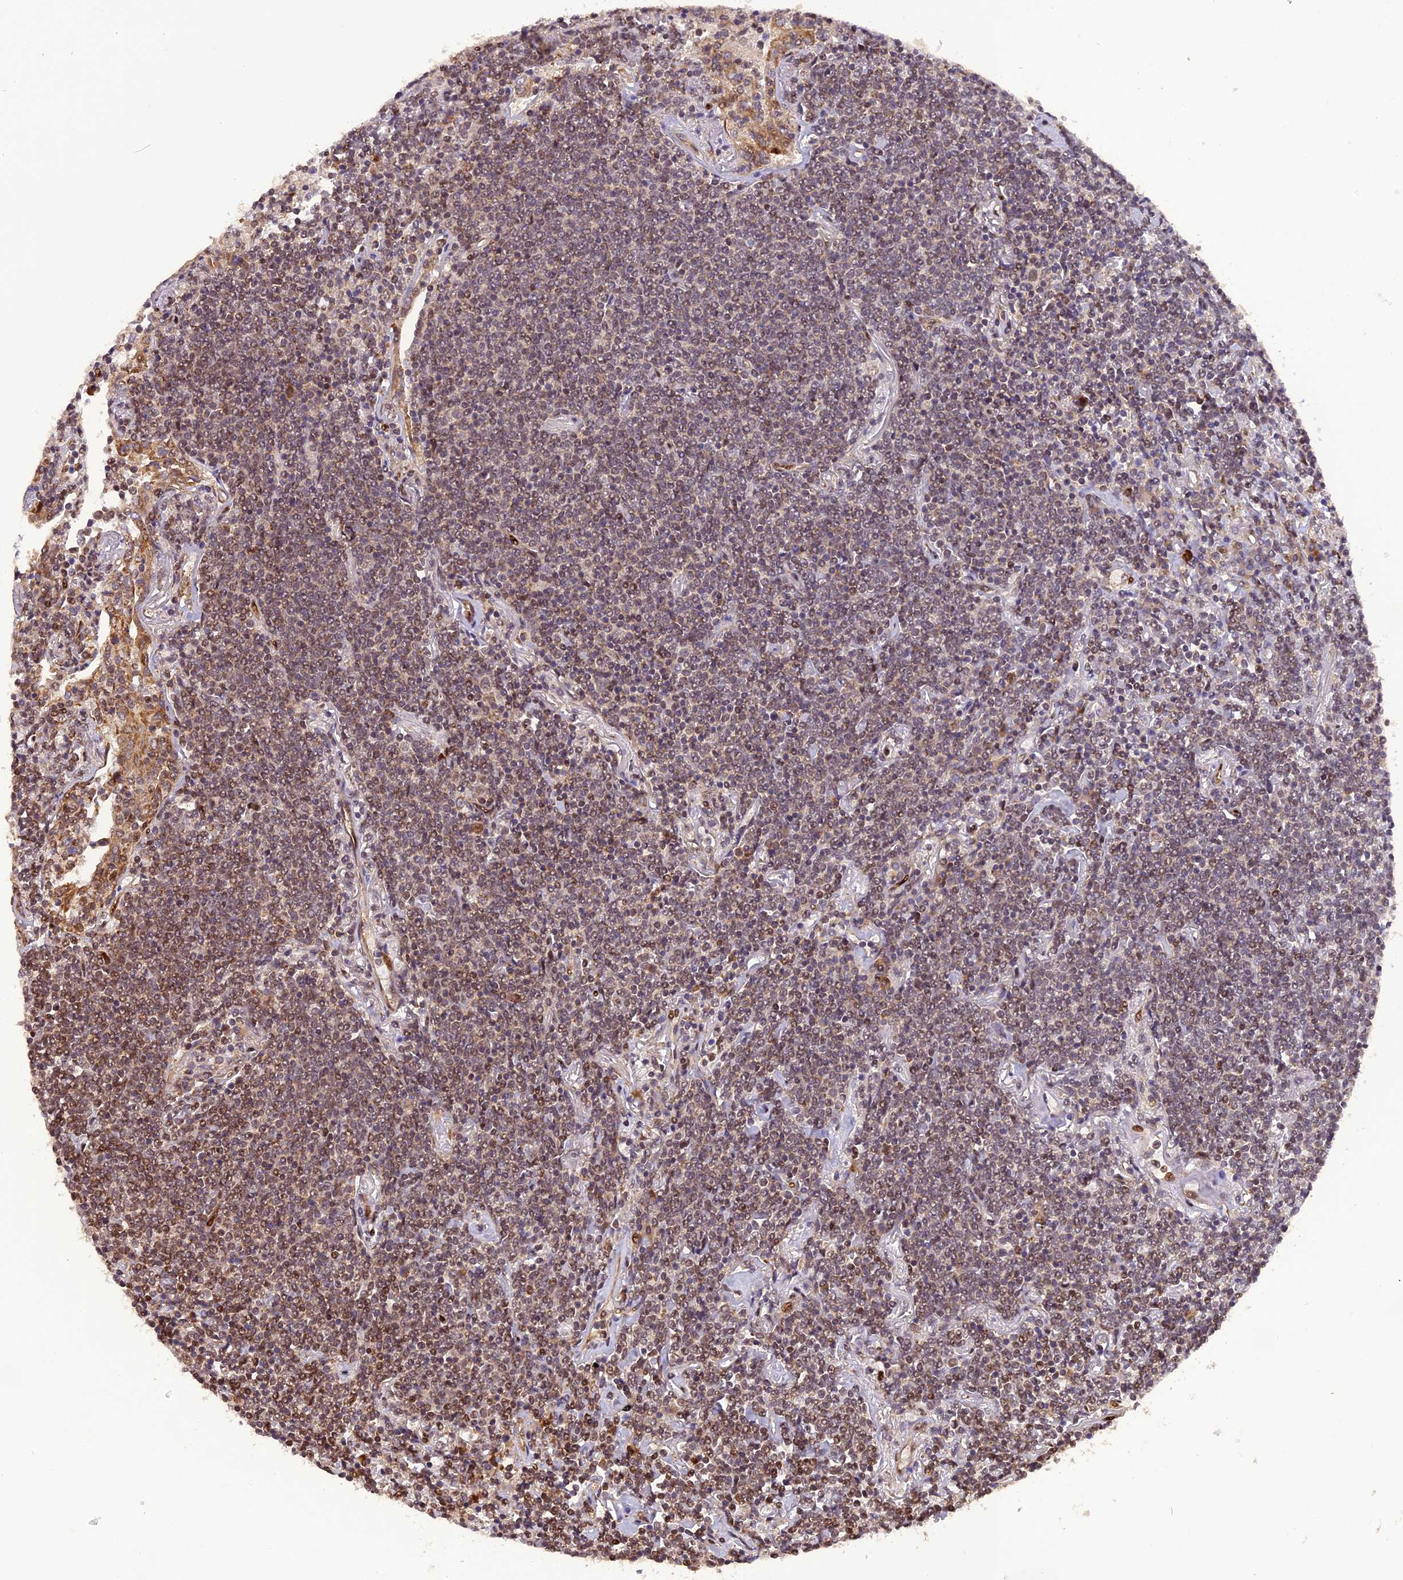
{"staining": {"intensity": "moderate", "quantity": "25%-75%", "location": "nuclear"}, "tissue": "lymphoma", "cell_type": "Tumor cells", "image_type": "cancer", "snomed": [{"axis": "morphology", "description": "Malignant lymphoma, non-Hodgkin's type, Low grade"}, {"axis": "topography", "description": "Lung"}], "caption": "An IHC image of neoplastic tissue is shown. Protein staining in brown highlights moderate nuclear positivity in low-grade malignant lymphoma, non-Hodgkin's type within tumor cells.", "gene": "MICALL1", "patient": {"sex": "female", "age": 71}}